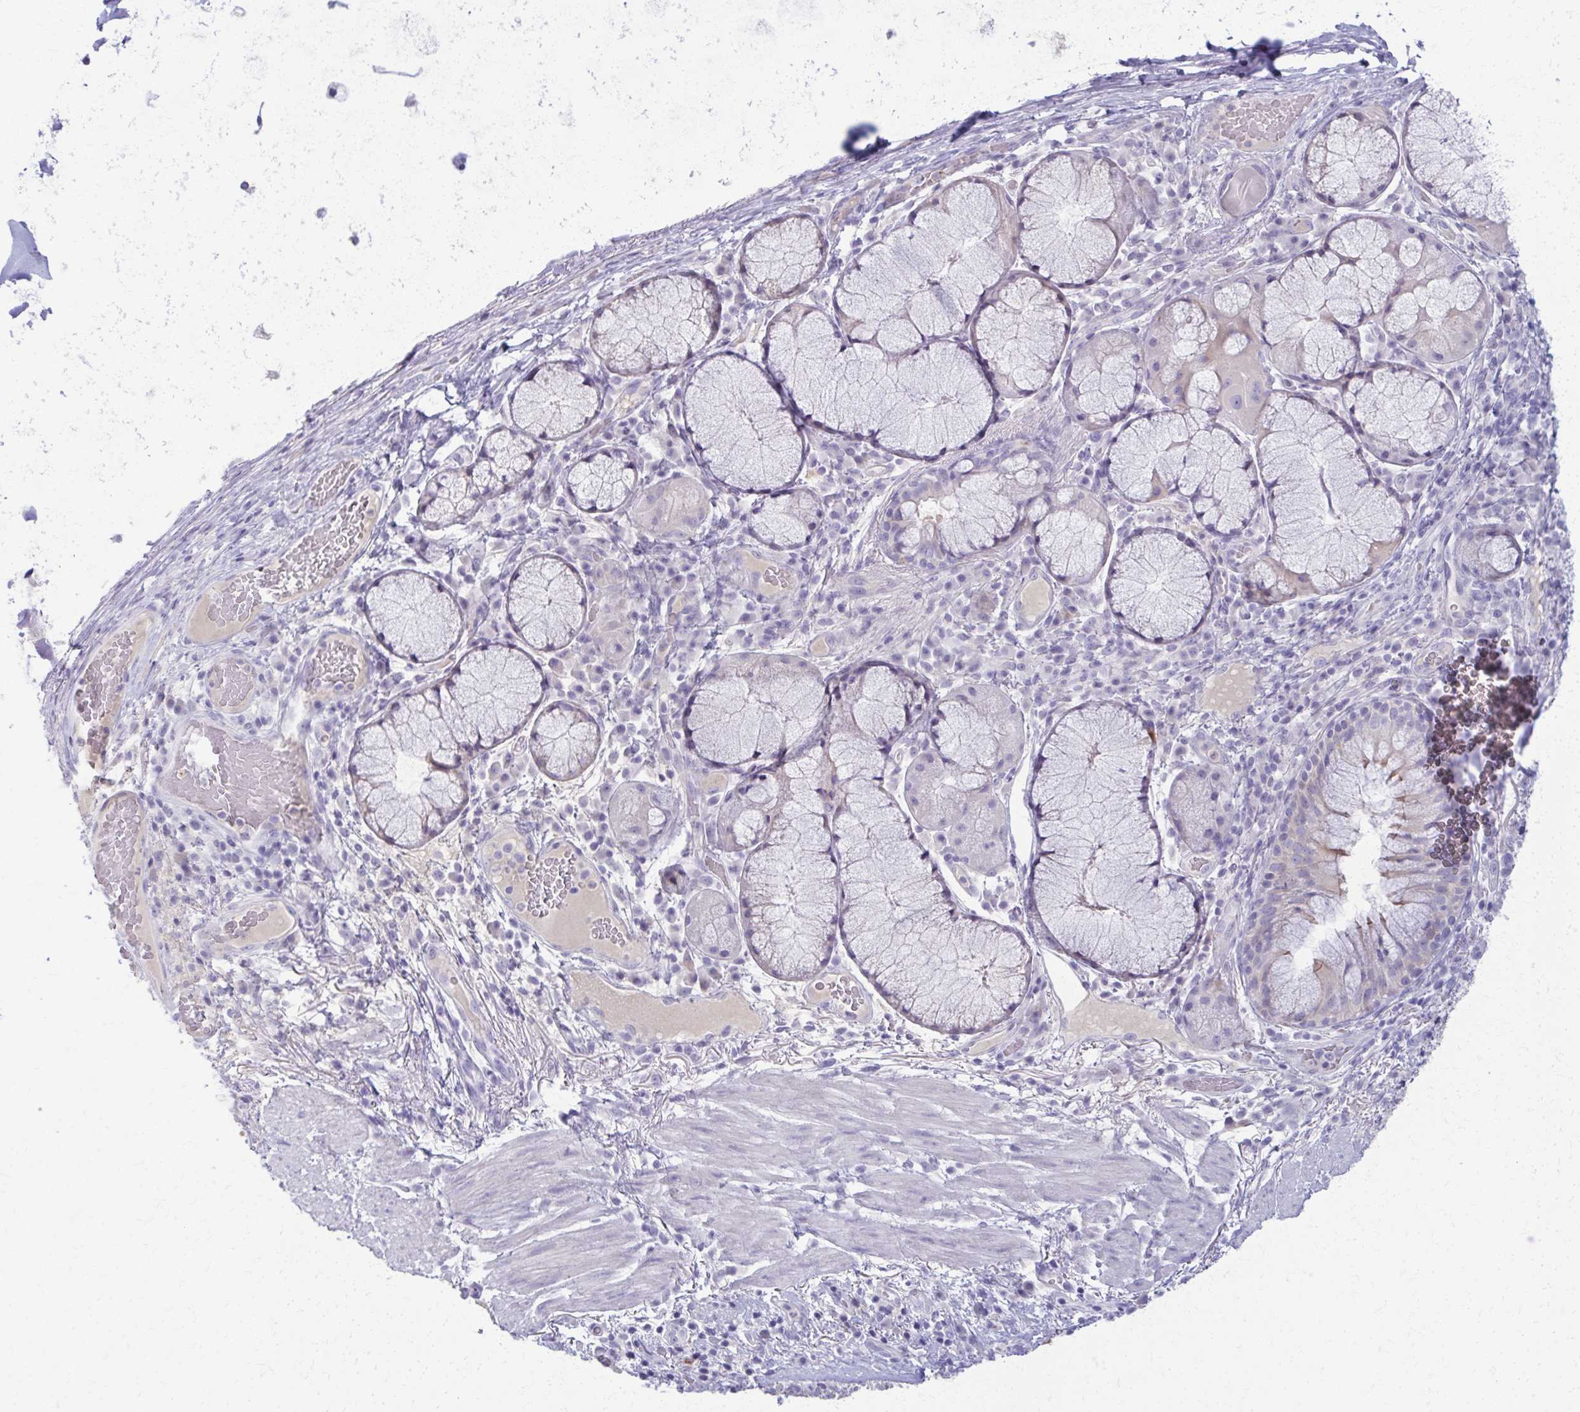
{"staining": {"intensity": "weak", "quantity": "25%-75%", "location": "cytoplasmic/membranous"}, "tissue": "bronchus", "cell_type": "Respiratory epithelial cells", "image_type": "normal", "snomed": [{"axis": "morphology", "description": "Normal tissue, NOS"}, {"axis": "topography", "description": "Lymph node"}, {"axis": "topography", "description": "Bronchus"}], "caption": "A histopathology image of human bronchus stained for a protein reveals weak cytoplasmic/membranous brown staining in respiratory epithelial cells.", "gene": "ENSG00000275249", "patient": {"sex": "male", "age": 56}}